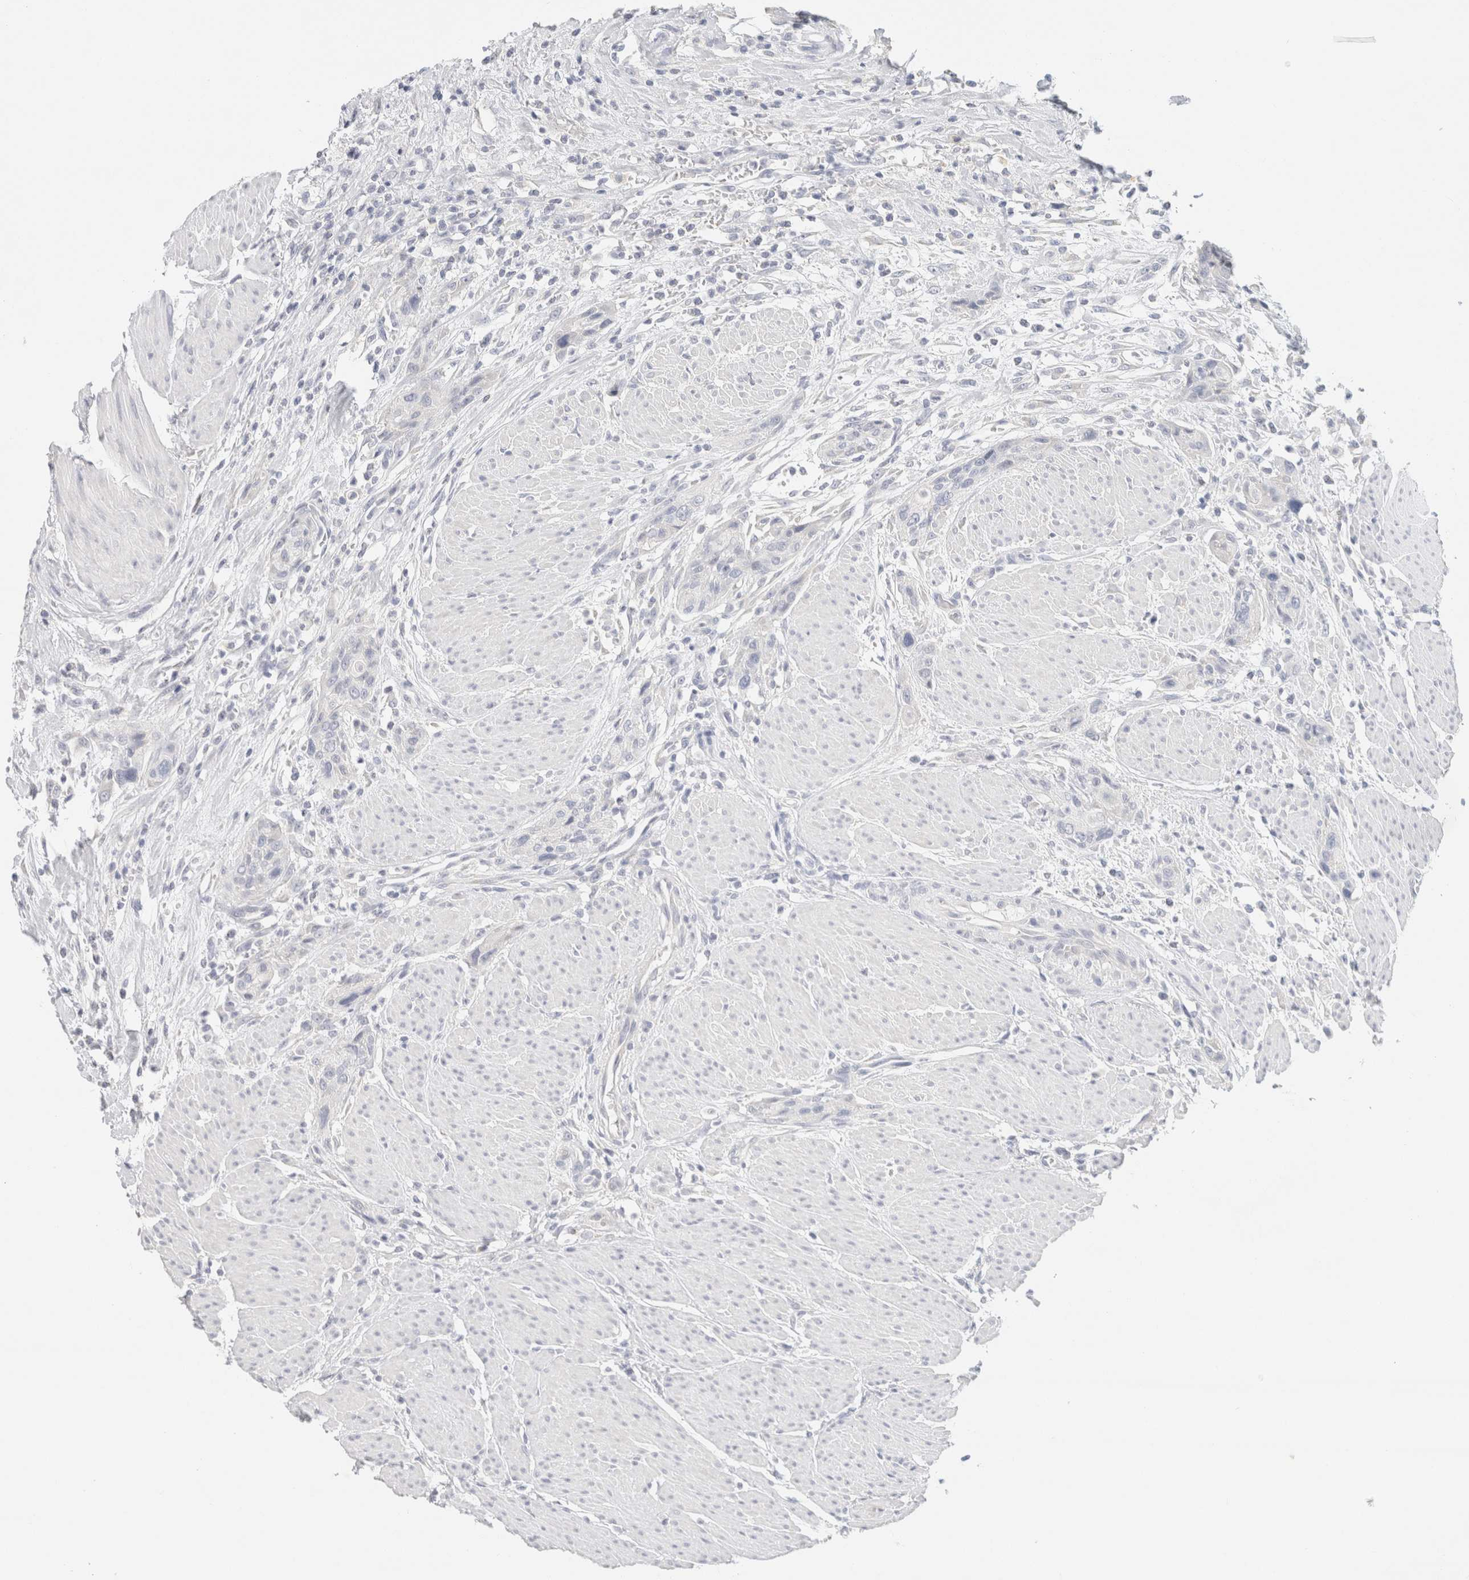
{"staining": {"intensity": "negative", "quantity": "none", "location": "none"}, "tissue": "urothelial cancer", "cell_type": "Tumor cells", "image_type": "cancer", "snomed": [{"axis": "morphology", "description": "Urothelial carcinoma, High grade"}, {"axis": "topography", "description": "Urinary bladder"}], "caption": "Urothelial cancer was stained to show a protein in brown. There is no significant expression in tumor cells. Brightfield microscopy of IHC stained with DAB (brown) and hematoxylin (blue), captured at high magnification.", "gene": "NEFM", "patient": {"sex": "male", "age": 35}}